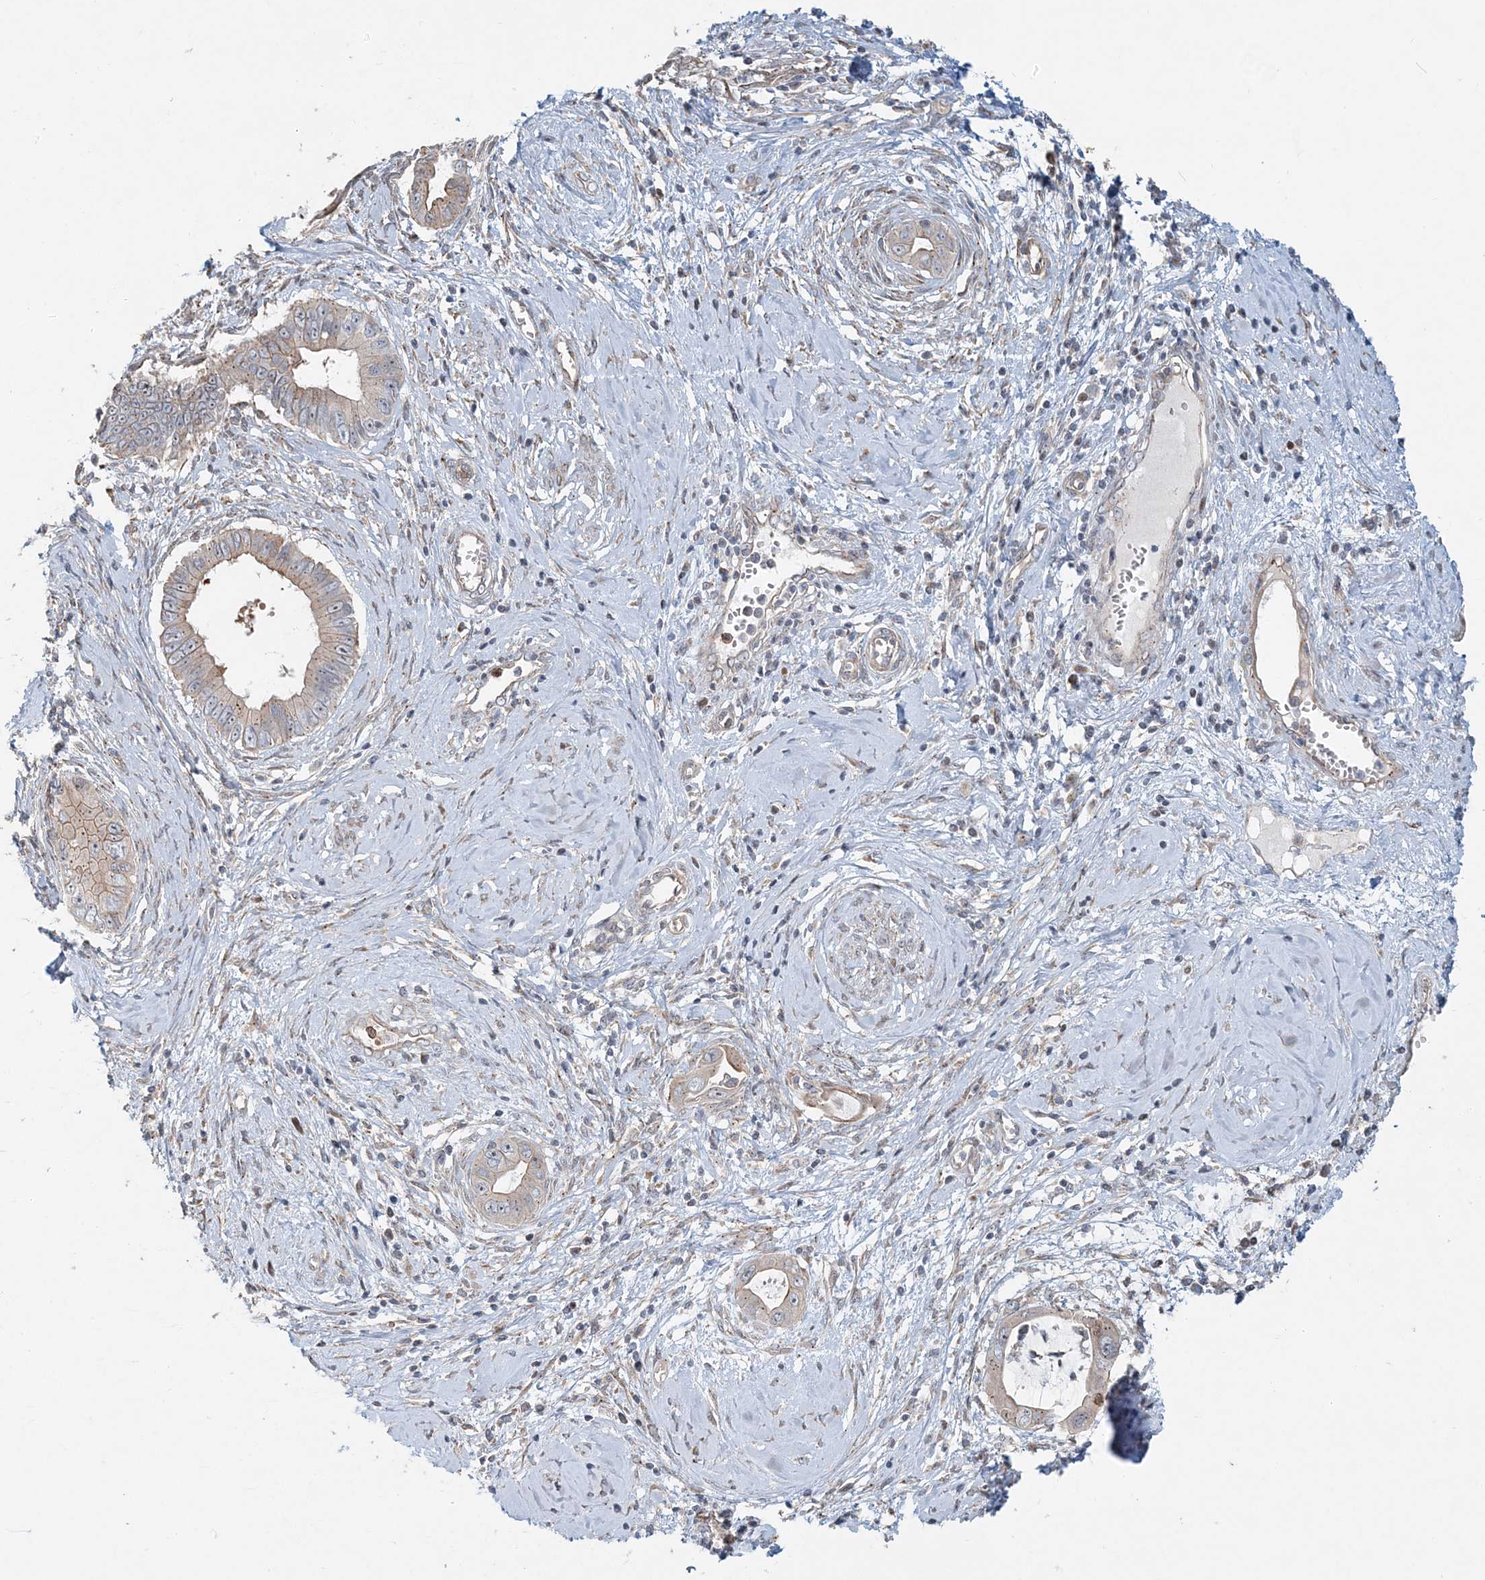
{"staining": {"intensity": "weak", "quantity": "25%-75%", "location": "cytoplasmic/membranous"}, "tissue": "cervical cancer", "cell_type": "Tumor cells", "image_type": "cancer", "snomed": [{"axis": "morphology", "description": "Adenocarcinoma, NOS"}, {"axis": "topography", "description": "Cervix"}], "caption": "IHC photomicrograph of human cervical cancer (adenocarcinoma) stained for a protein (brown), which displays low levels of weak cytoplasmic/membranous positivity in approximately 25%-75% of tumor cells.", "gene": "CXXC5", "patient": {"sex": "female", "age": 44}}